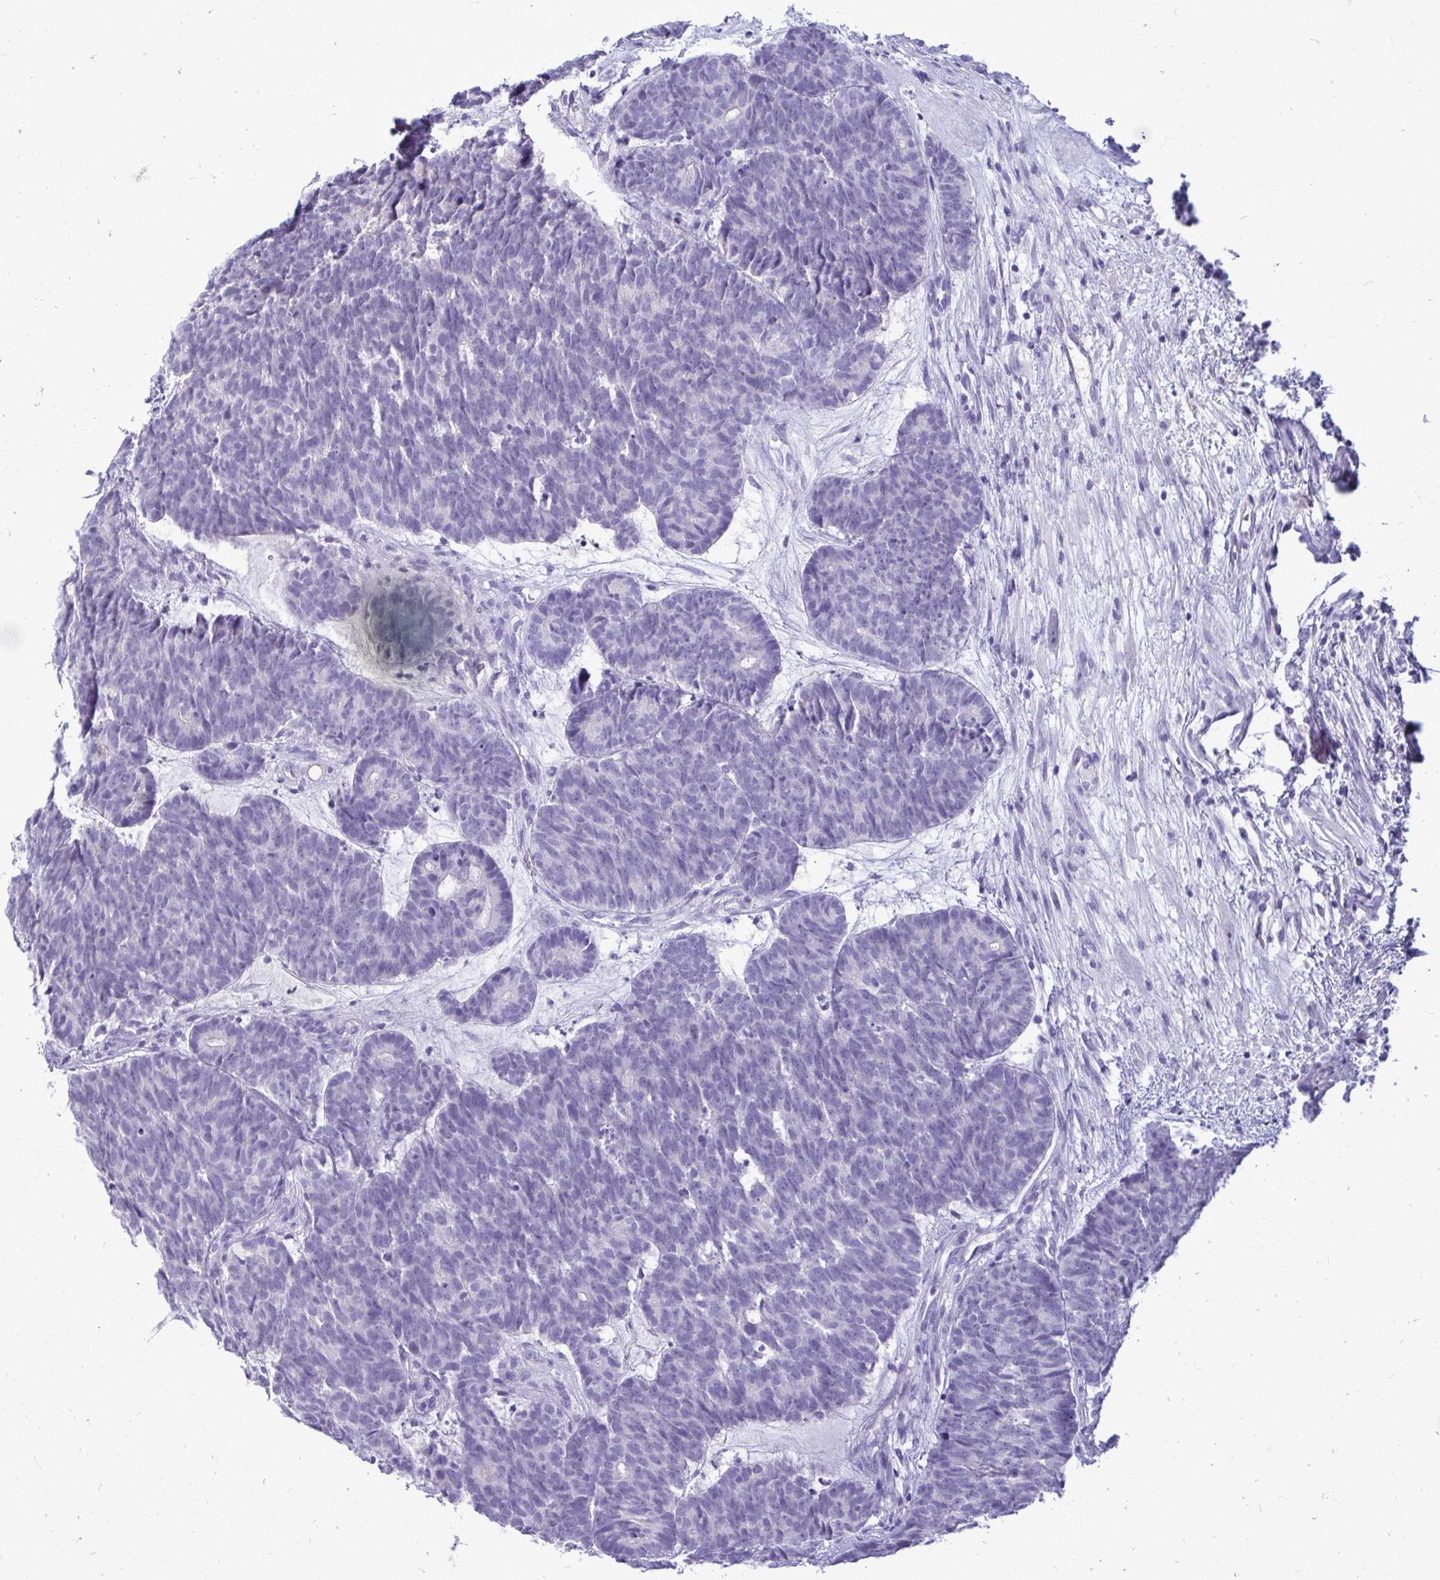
{"staining": {"intensity": "negative", "quantity": "none", "location": "none"}, "tissue": "head and neck cancer", "cell_type": "Tumor cells", "image_type": "cancer", "snomed": [{"axis": "morphology", "description": "Adenocarcinoma, NOS"}, {"axis": "topography", "description": "Head-Neck"}], "caption": "IHC image of neoplastic tissue: adenocarcinoma (head and neck) stained with DAB exhibits no significant protein positivity in tumor cells.", "gene": "NANOGNB", "patient": {"sex": "female", "age": 81}}